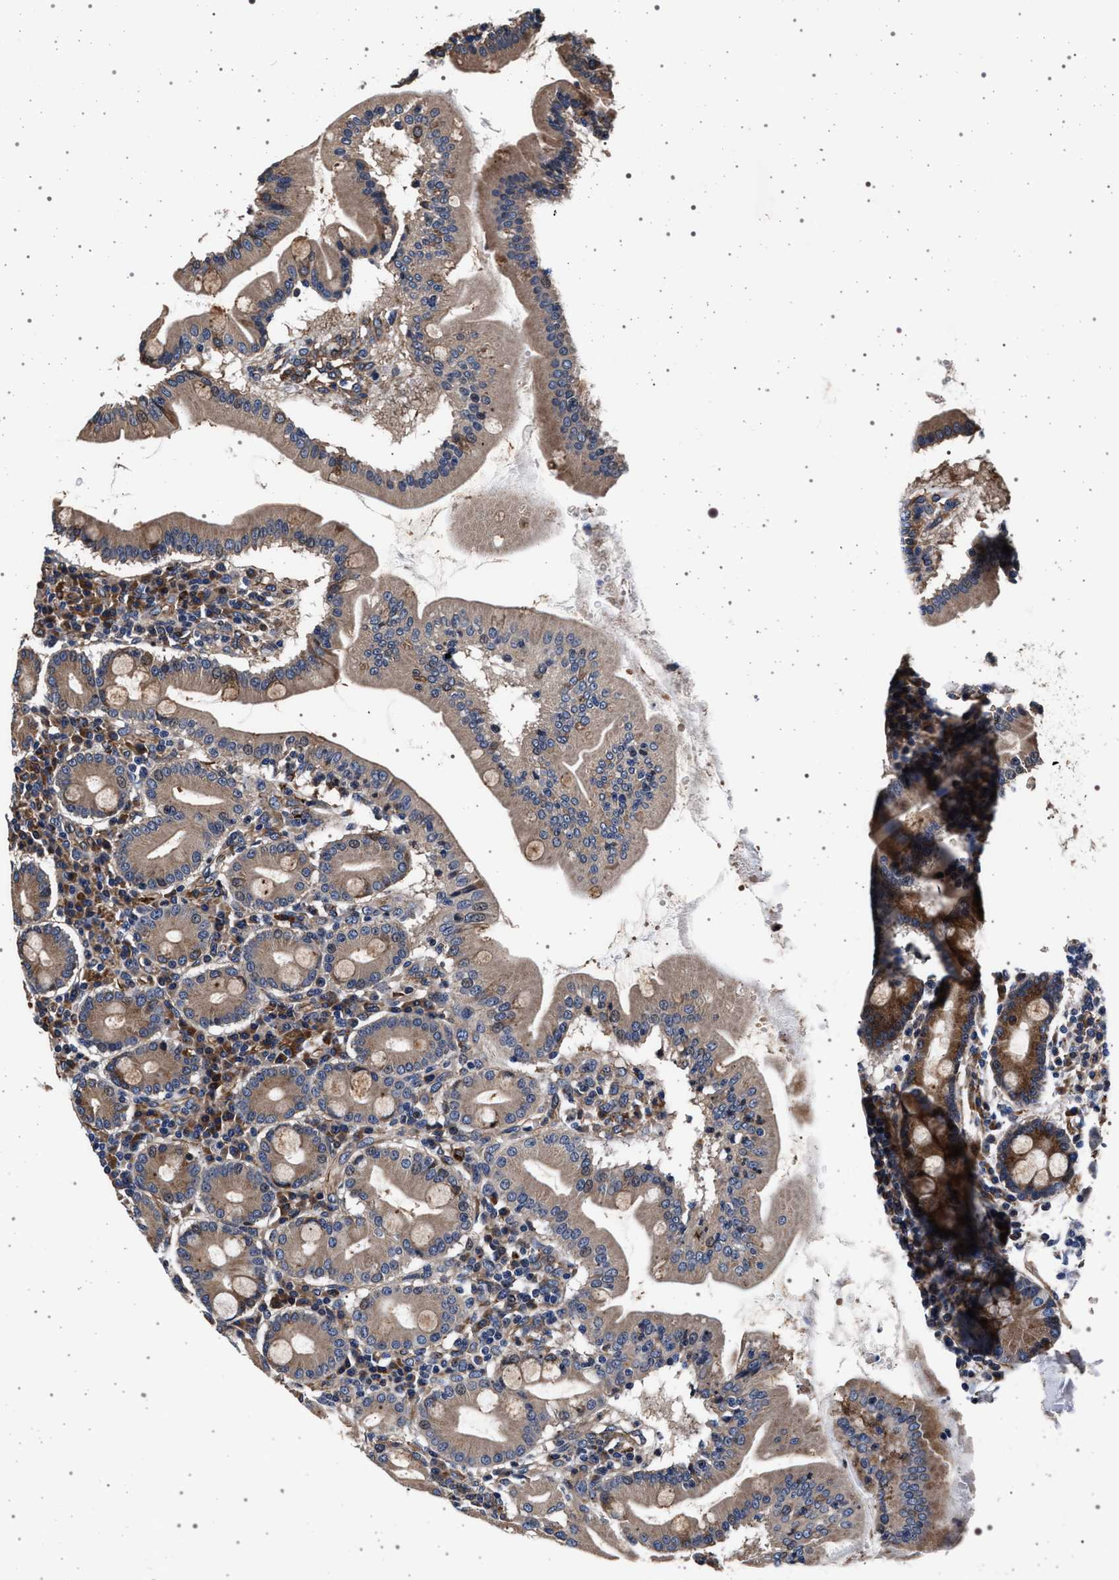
{"staining": {"intensity": "moderate", "quantity": ">75%", "location": "cytoplasmic/membranous"}, "tissue": "duodenum", "cell_type": "Glandular cells", "image_type": "normal", "snomed": [{"axis": "morphology", "description": "Normal tissue, NOS"}, {"axis": "topography", "description": "Duodenum"}], "caption": "Normal duodenum reveals moderate cytoplasmic/membranous positivity in about >75% of glandular cells Nuclei are stained in blue..", "gene": "KCNK6", "patient": {"sex": "male", "age": 50}}